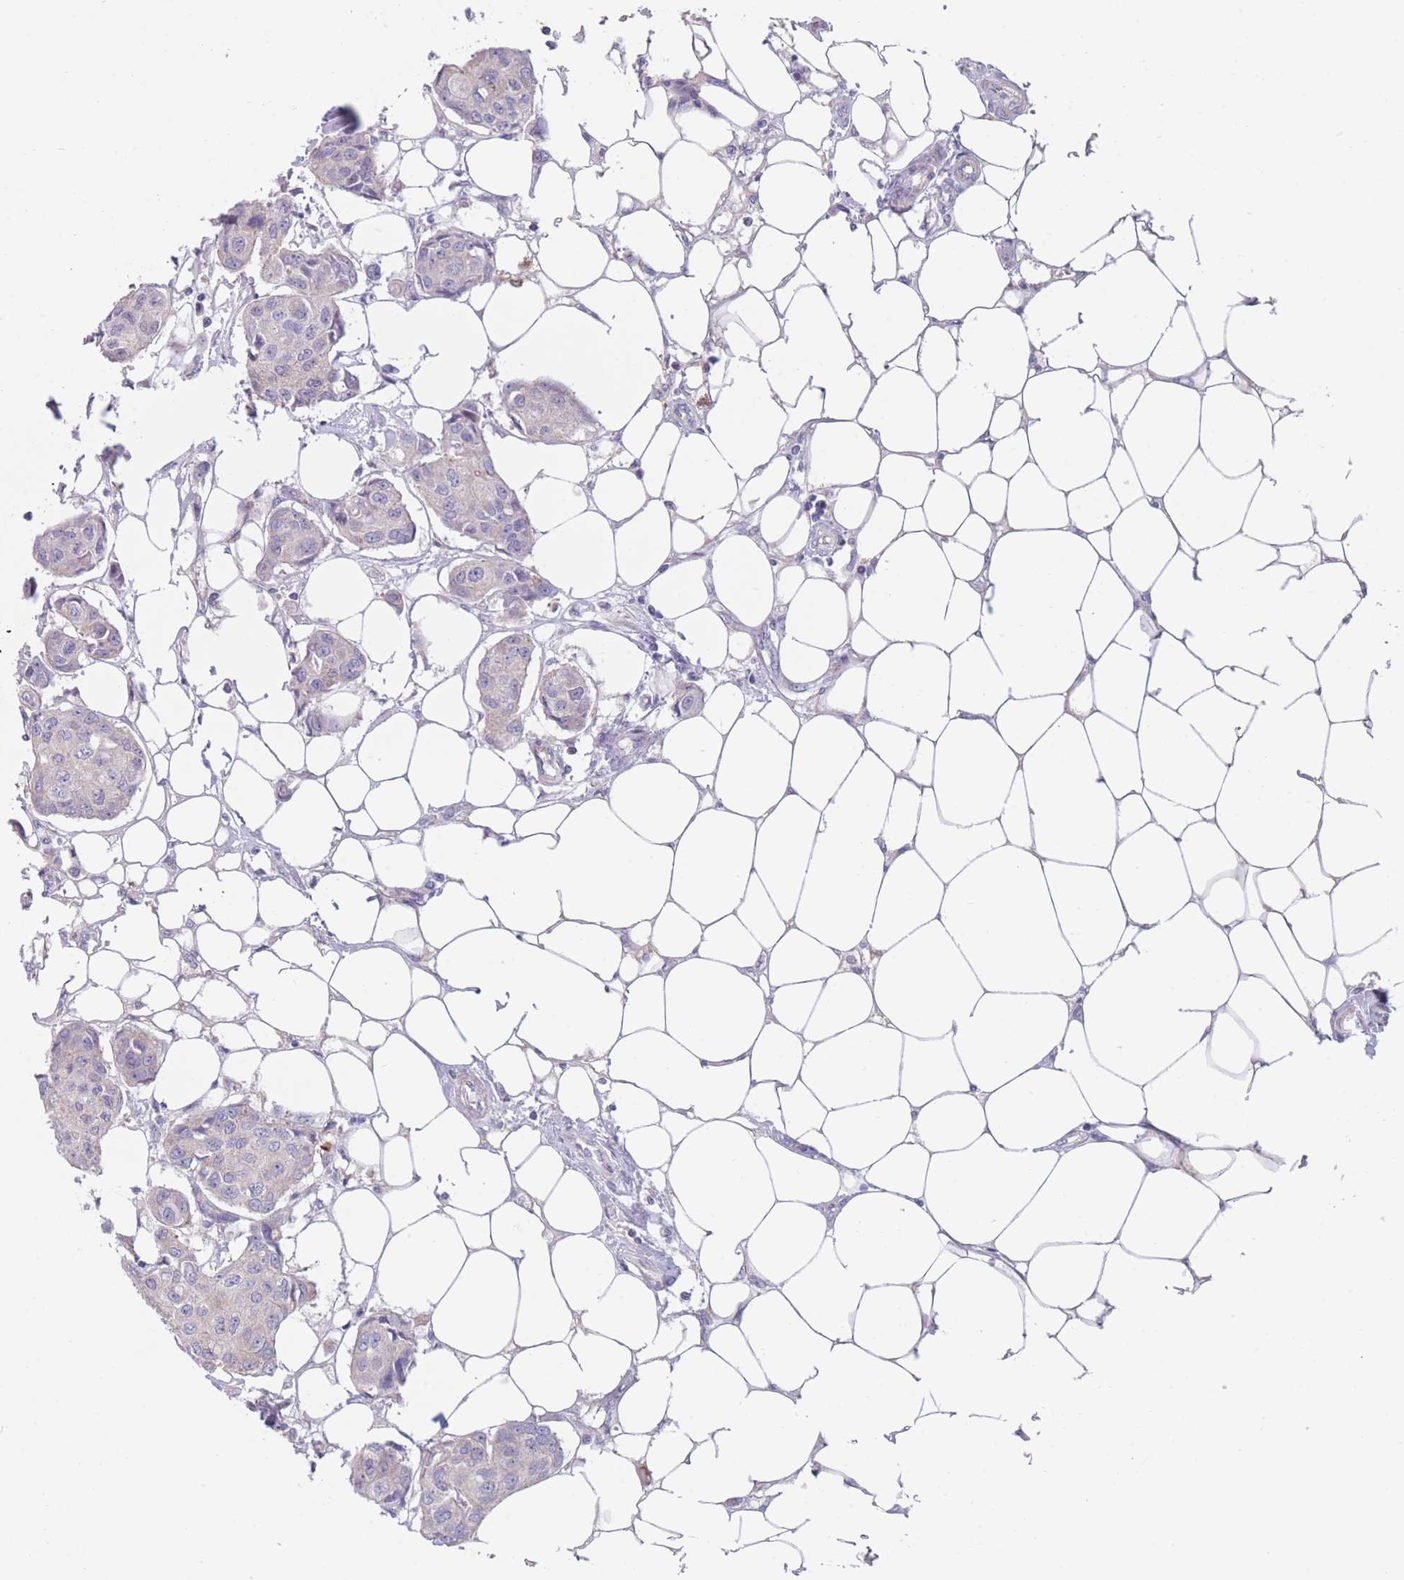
{"staining": {"intensity": "negative", "quantity": "none", "location": "none"}, "tissue": "breast cancer", "cell_type": "Tumor cells", "image_type": "cancer", "snomed": [{"axis": "morphology", "description": "Duct carcinoma"}, {"axis": "topography", "description": "Breast"}, {"axis": "topography", "description": "Lymph node"}], "caption": "This is a micrograph of immunohistochemistry (IHC) staining of breast cancer (infiltrating ductal carcinoma), which shows no expression in tumor cells. The staining is performed using DAB (3,3'-diaminobenzidine) brown chromogen with nuclei counter-stained in using hematoxylin.", "gene": "PDE4A", "patient": {"sex": "female", "age": 80}}